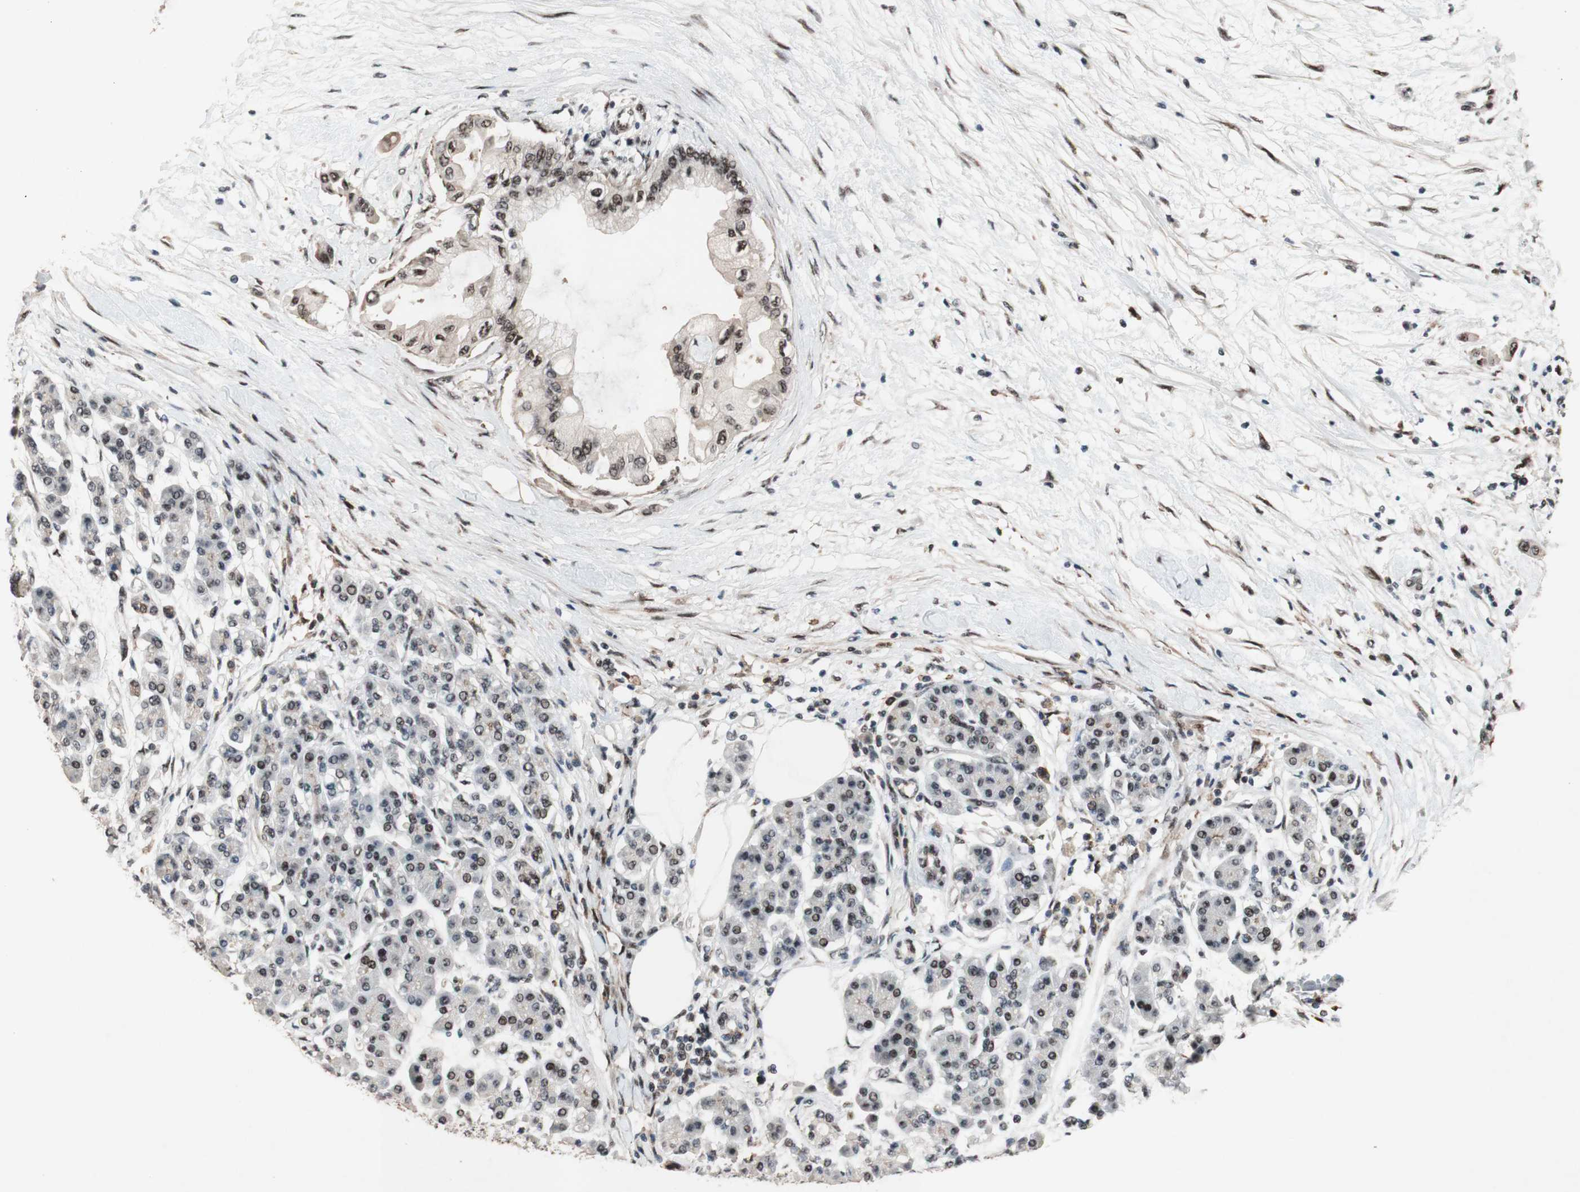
{"staining": {"intensity": "moderate", "quantity": ">75%", "location": "nuclear"}, "tissue": "pancreatic cancer", "cell_type": "Tumor cells", "image_type": "cancer", "snomed": [{"axis": "morphology", "description": "Adenocarcinoma, NOS"}, {"axis": "morphology", "description": "Adenocarcinoma, metastatic, NOS"}, {"axis": "topography", "description": "Lymph node"}, {"axis": "topography", "description": "Pancreas"}, {"axis": "topography", "description": "Duodenum"}], "caption": "Pancreatic adenocarcinoma stained with a protein marker reveals moderate staining in tumor cells.", "gene": "TLE1", "patient": {"sex": "female", "age": 64}}